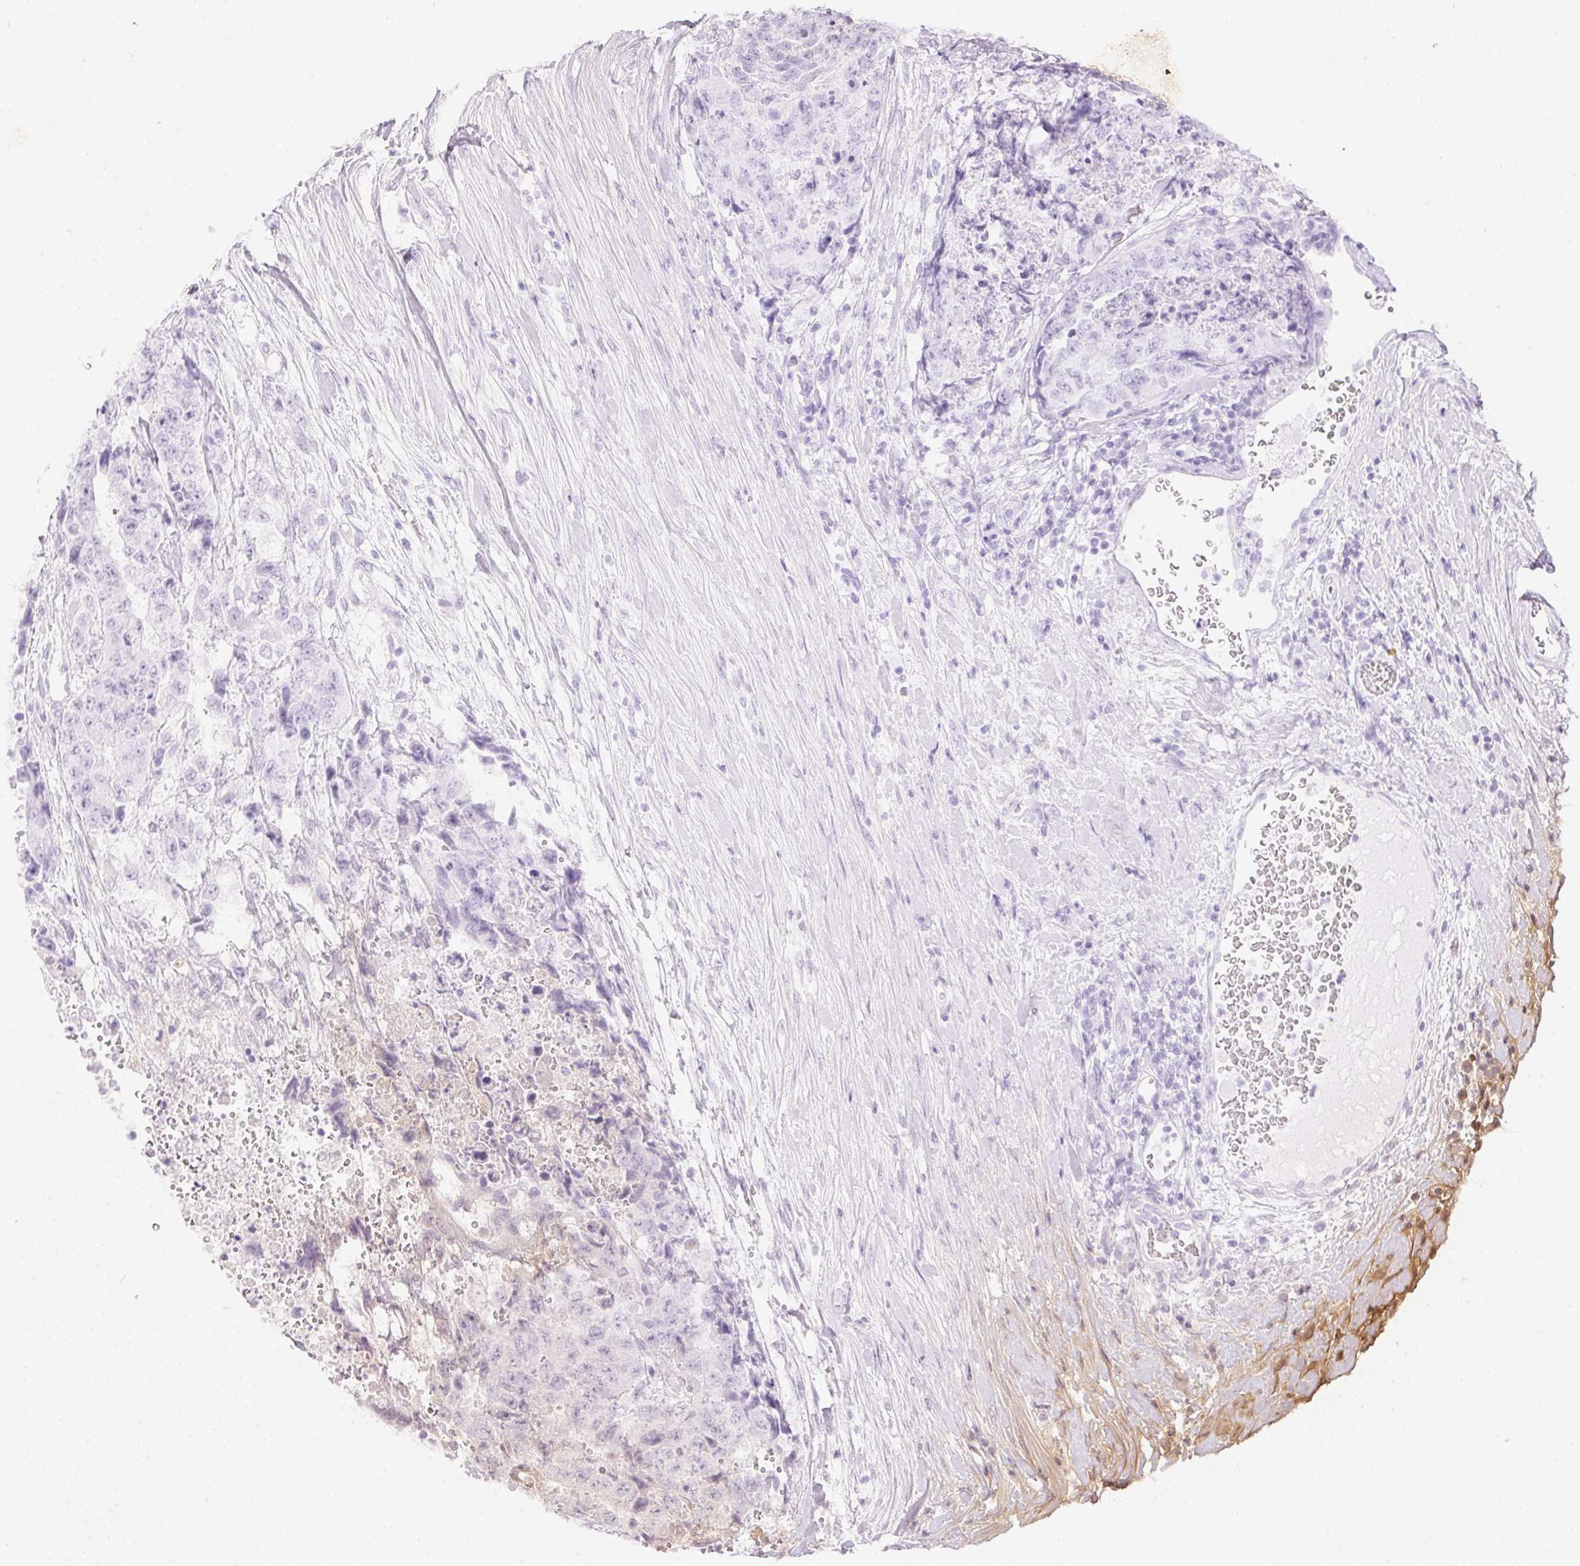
{"staining": {"intensity": "negative", "quantity": "none", "location": "none"}, "tissue": "testis cancer", "cell_type": "Tumor cells", "image_type": "cancer", "snomed": [{"axis": "morphology", "description": "Carcinoma, Embryonal, NOS"}, {"axis": "topography", "description": "Testis"}], "caption": "Immunohistochemical staining of human embryonal carcinoma (testis) exhibits no significant expression in tumor cells.", "gene": "ATP6V1G3", "patient": {"sex": "male", "age": 24}}